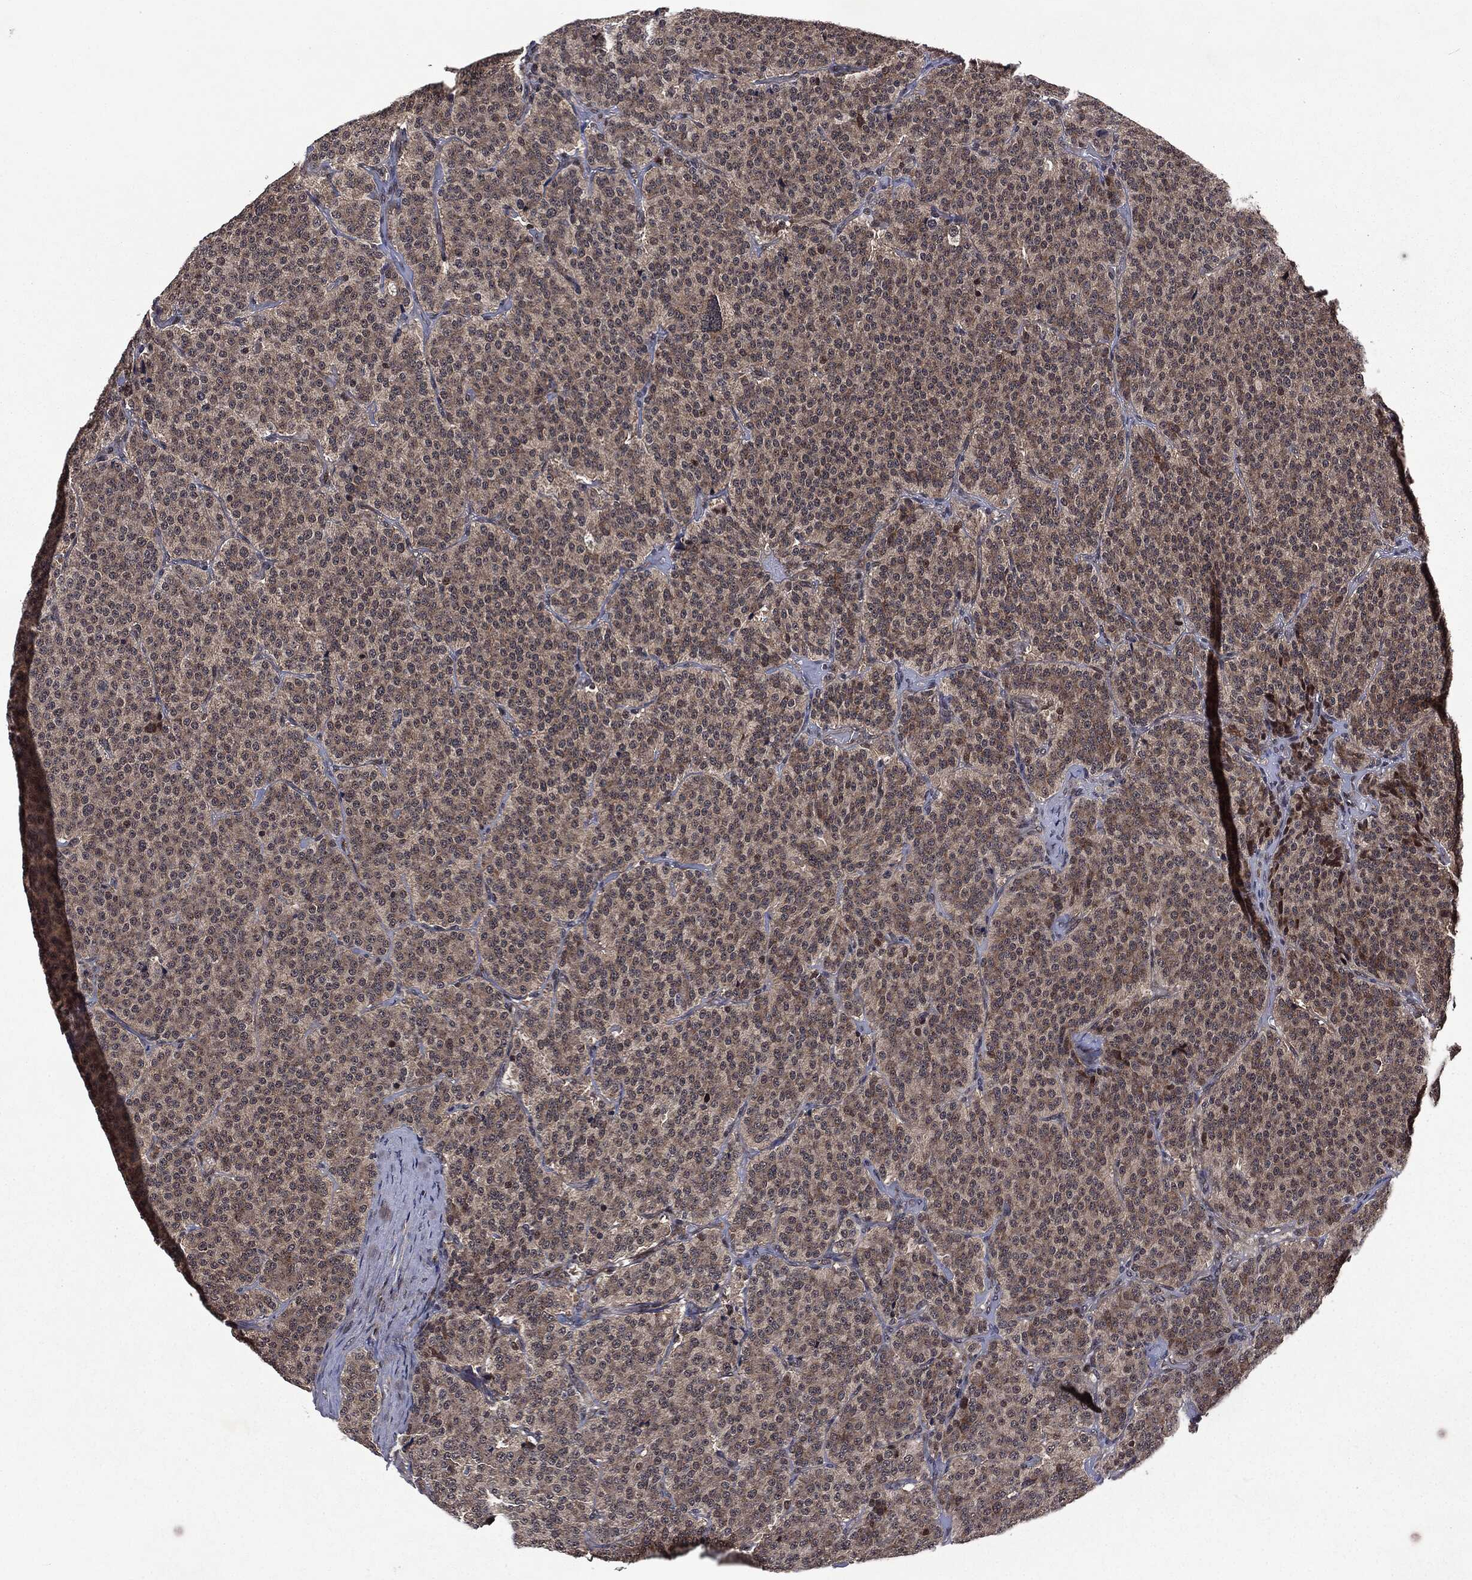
{"staining": {"intensity": "strong", "quantity": "<25%", "location": "nuclear"}, "tissue": "carcinoid", "cell_type": "Tumor cells", "image_type": "cancer", "snomed": [{"axis": "morphology", "description": "Carcinoid, malignant, NOS"}, {"axis": "topography", "description": "Small intestine"}], "caption": "A high-resolution histopathology image shows IHC staining of carcinoid, which shows strong nuclear staining in about <25% of tumor cells.", "gene": "STAU2", "patient": {"sex": "female", "age": 58}}